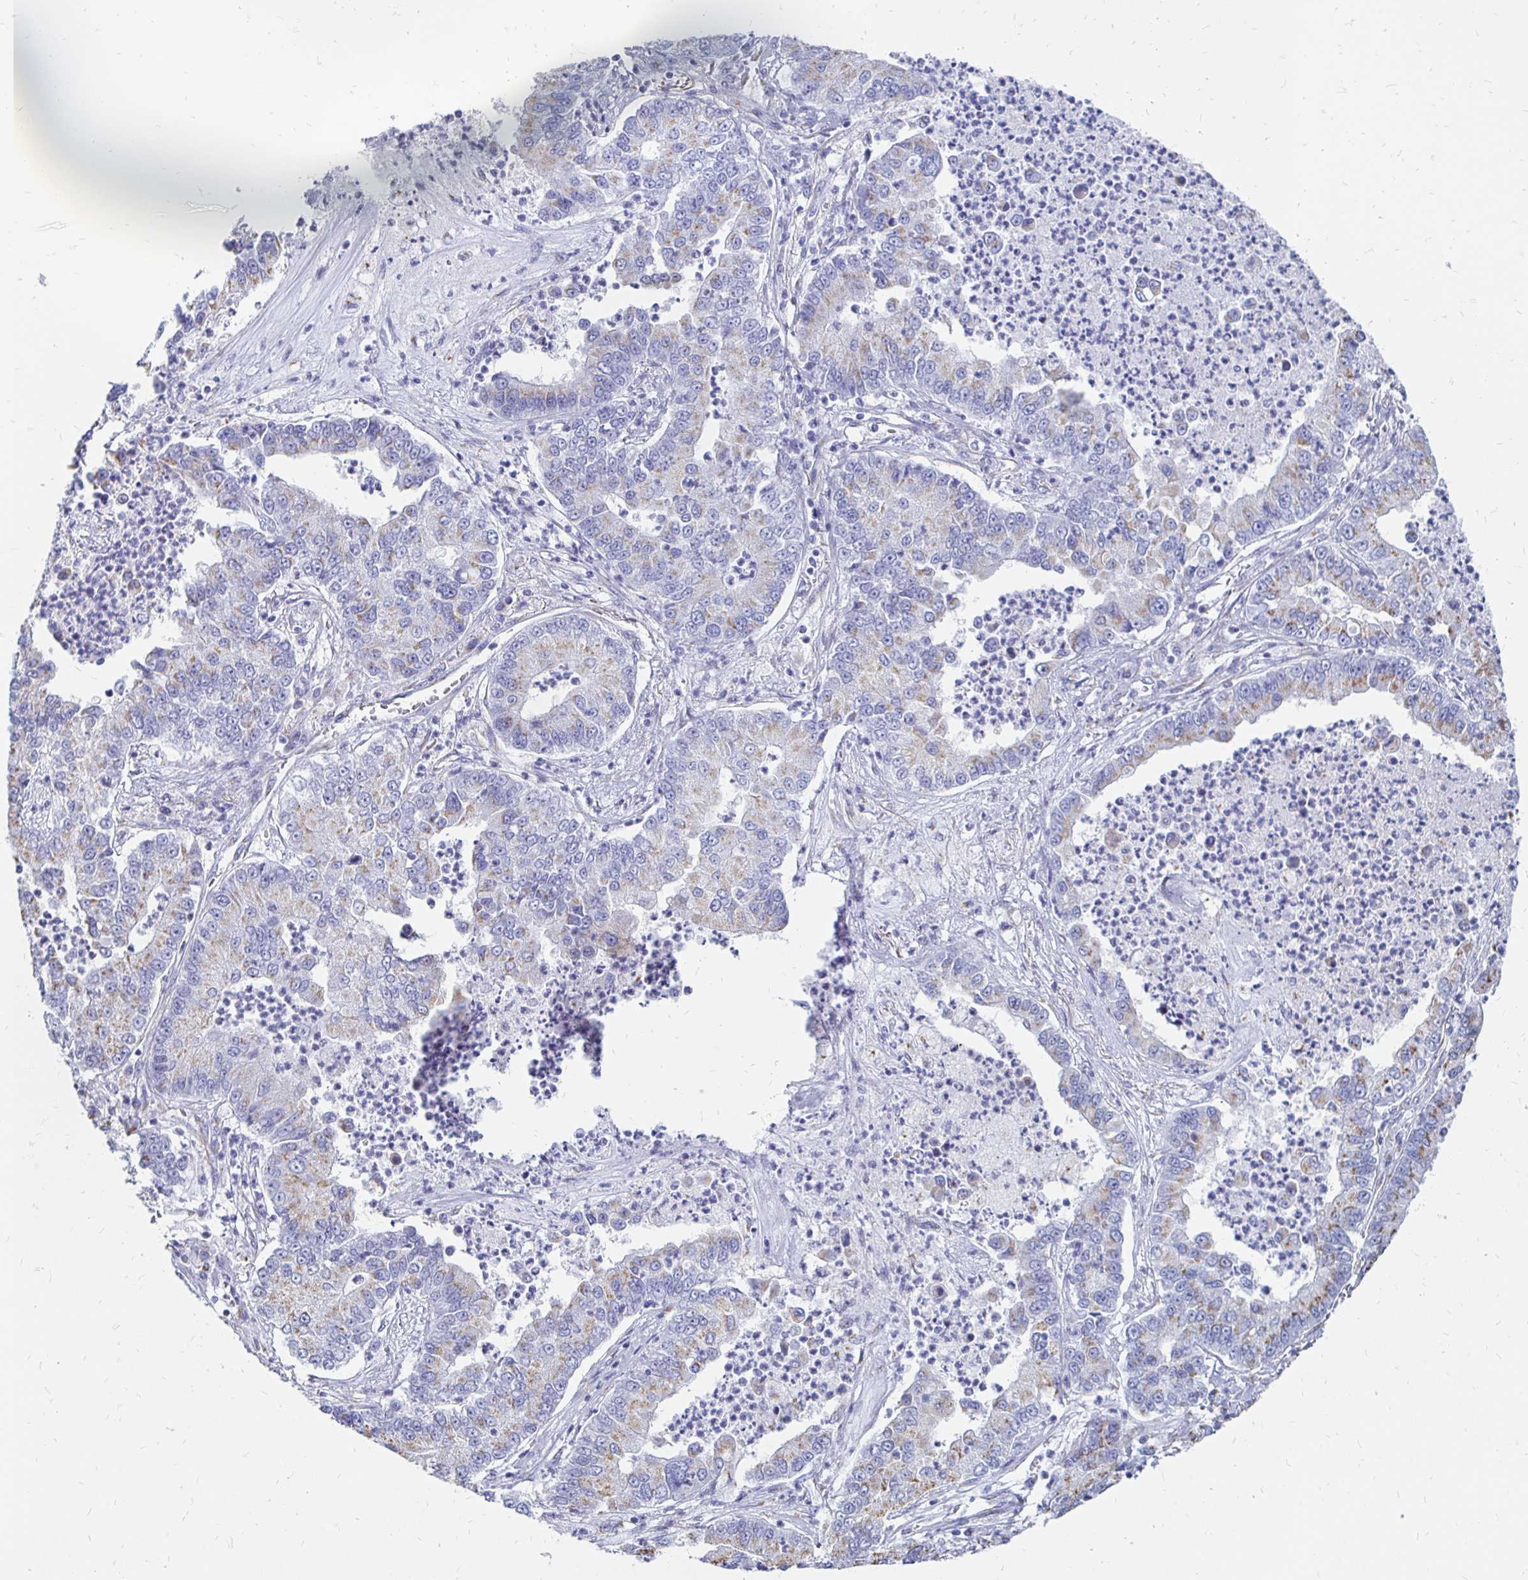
{"staining": {"intensity": "moderate", "quantity": "<25%", "location": "cytoplasmic/membranous"}, "tissue": "lung cancer", "cell_type": "Tumor cells", "image_type": "cancer", "snomed": [{"axis": "morphology", "description": "Adenocarcinoma, NOS"}, {"axis": "topography", "description": "Lung"}], "caption": "This image reveals IHC staining of lung cancer, with low moderate cytoplasmic/membranous staining in about <25% of tumor cells.", "gene": "PAGE4", "patient": {"sex": "female", "age": 57}}